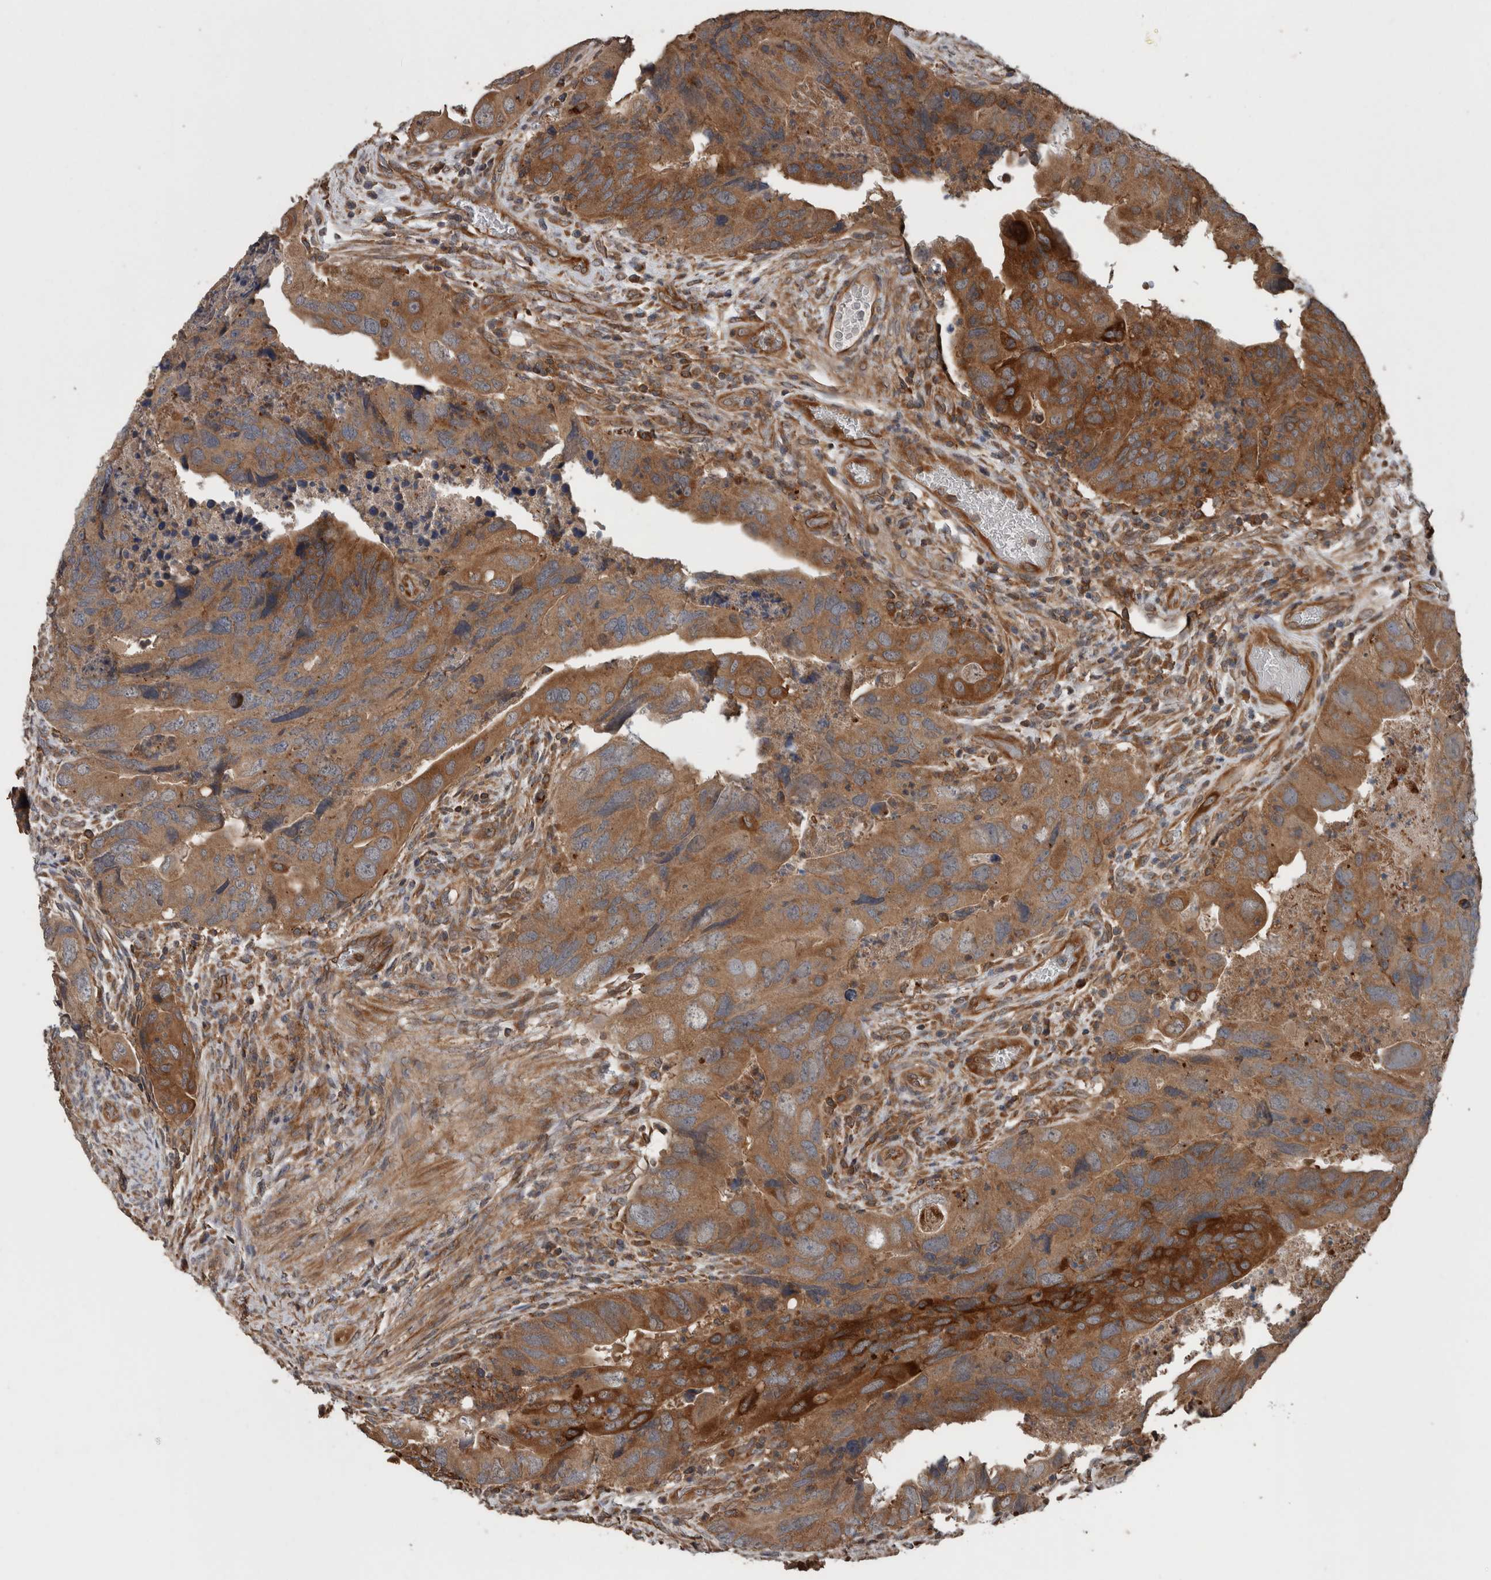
{"staining": {"intensity": "moderate", "quantity": ">75%", "location": "cytoplasmic/membranous"}, "tissue": "colorectal cancer", "cell_type": "Tumor cells", "image_type": "cancer", "snomed": [{"axis": "morphology", "description": "Adenocarcinoma, NOS"}, {"axis": "topography", "description": "Rectum"}], "caption": "A high-resolution photomicrograph shows immunohistochemistry staining of colorectal cancer, which exhibits moderate cytoplasmic/membranous staining in about >75% of tumor cells. (Stains: DAB (3,3'-diaminobenzidine) in brown, nuclei in blue, Microscopy: brightfield microscopy at high magnification).", "gene": "RIOK3", "patient": {"sex": "male", "age": 63}}